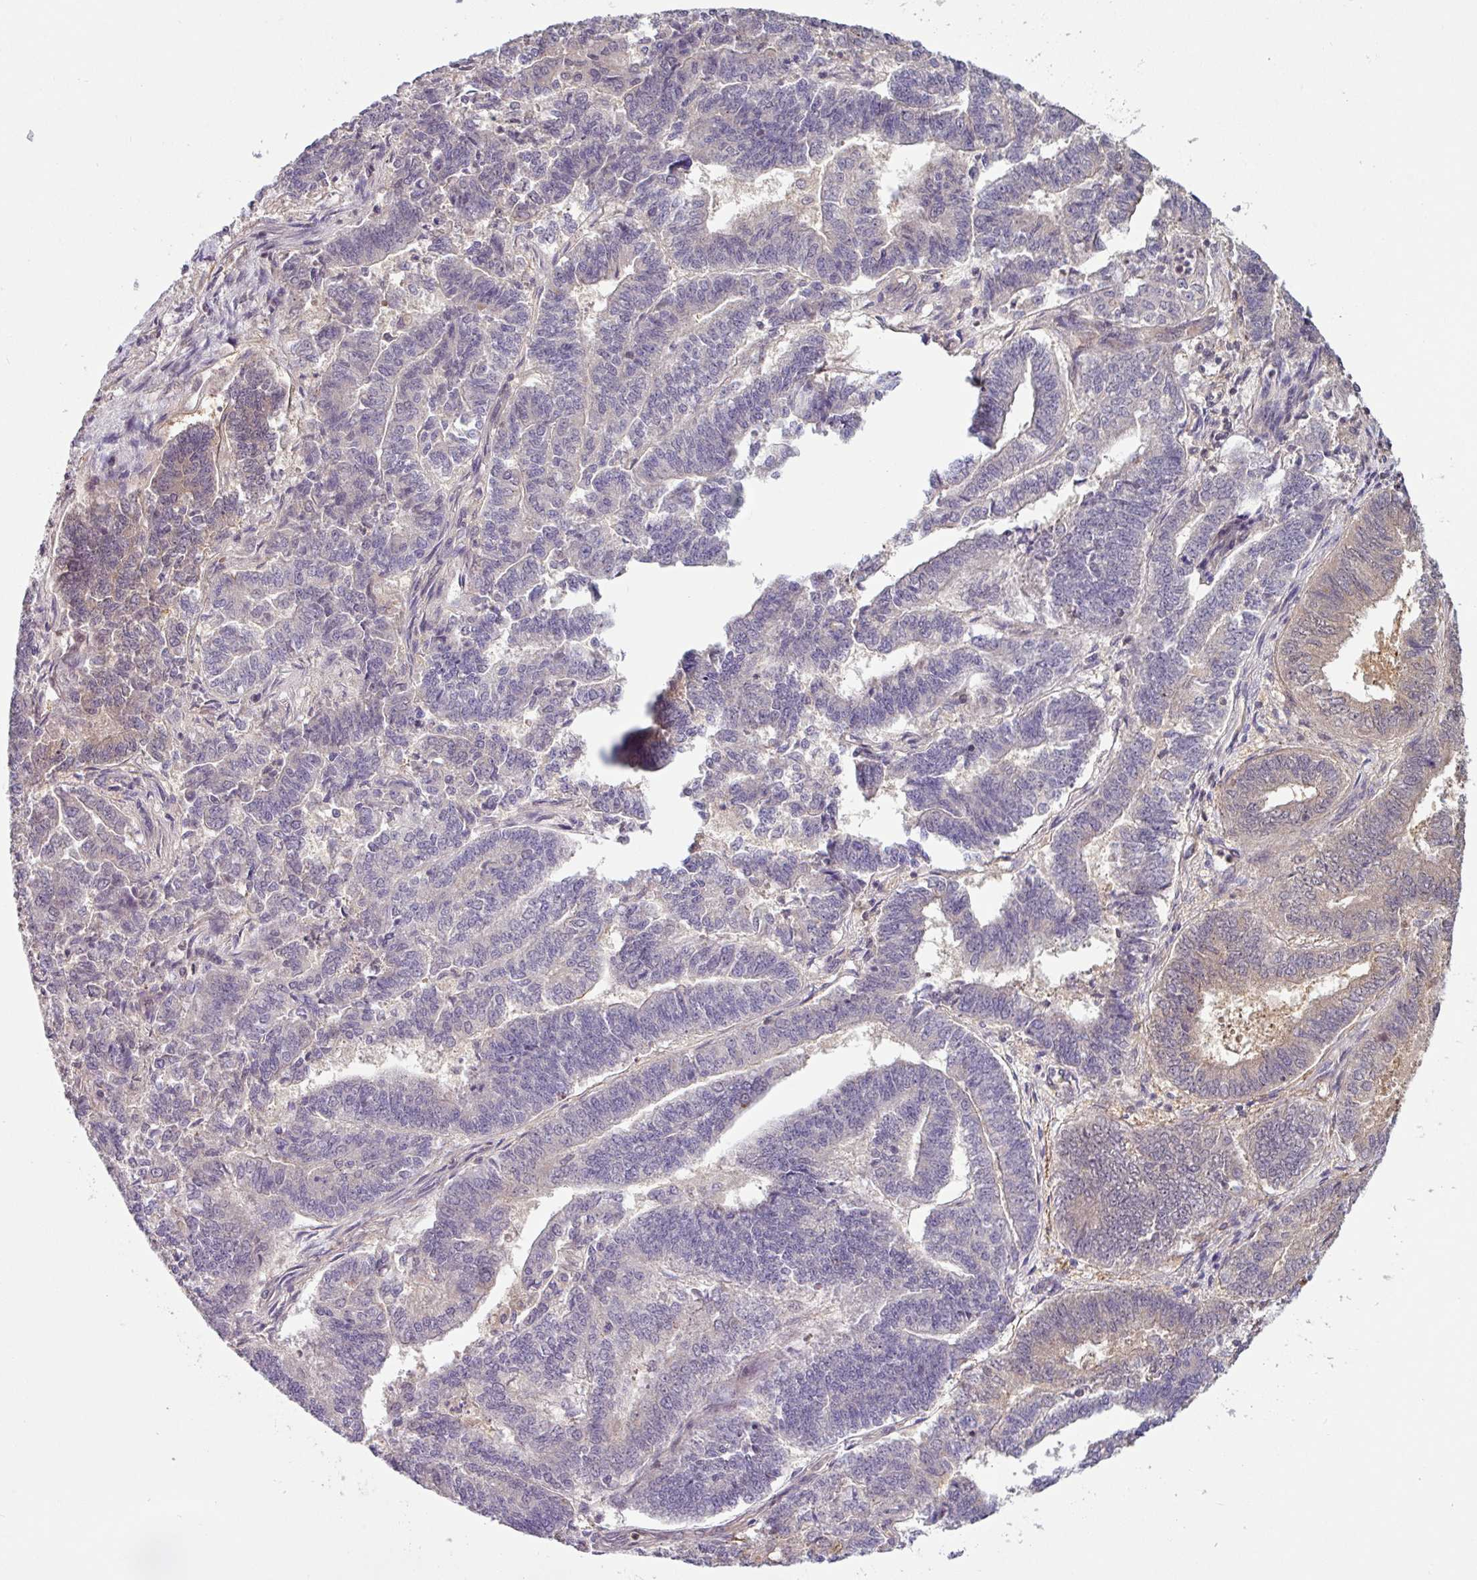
{"staining": {"intensity": "weak", "quantity": "<25%", "location": "cytoplasmic/membranous"}, "tissue": "endometrial cancer", "cell_type": "Tumor cells", "image_type": "cancer", "snomed": [{"axis": "morphology", "description": "Adenocarcinoma, NOS"}, {"axis": "topography", "description": "Endometrium"}], "caption": "Immunohistochemical staining of human endometrial cancer displays no significant expression in tumor cells.", "gene": "SHB", "patient": {"sex": "female", "age": 72}}